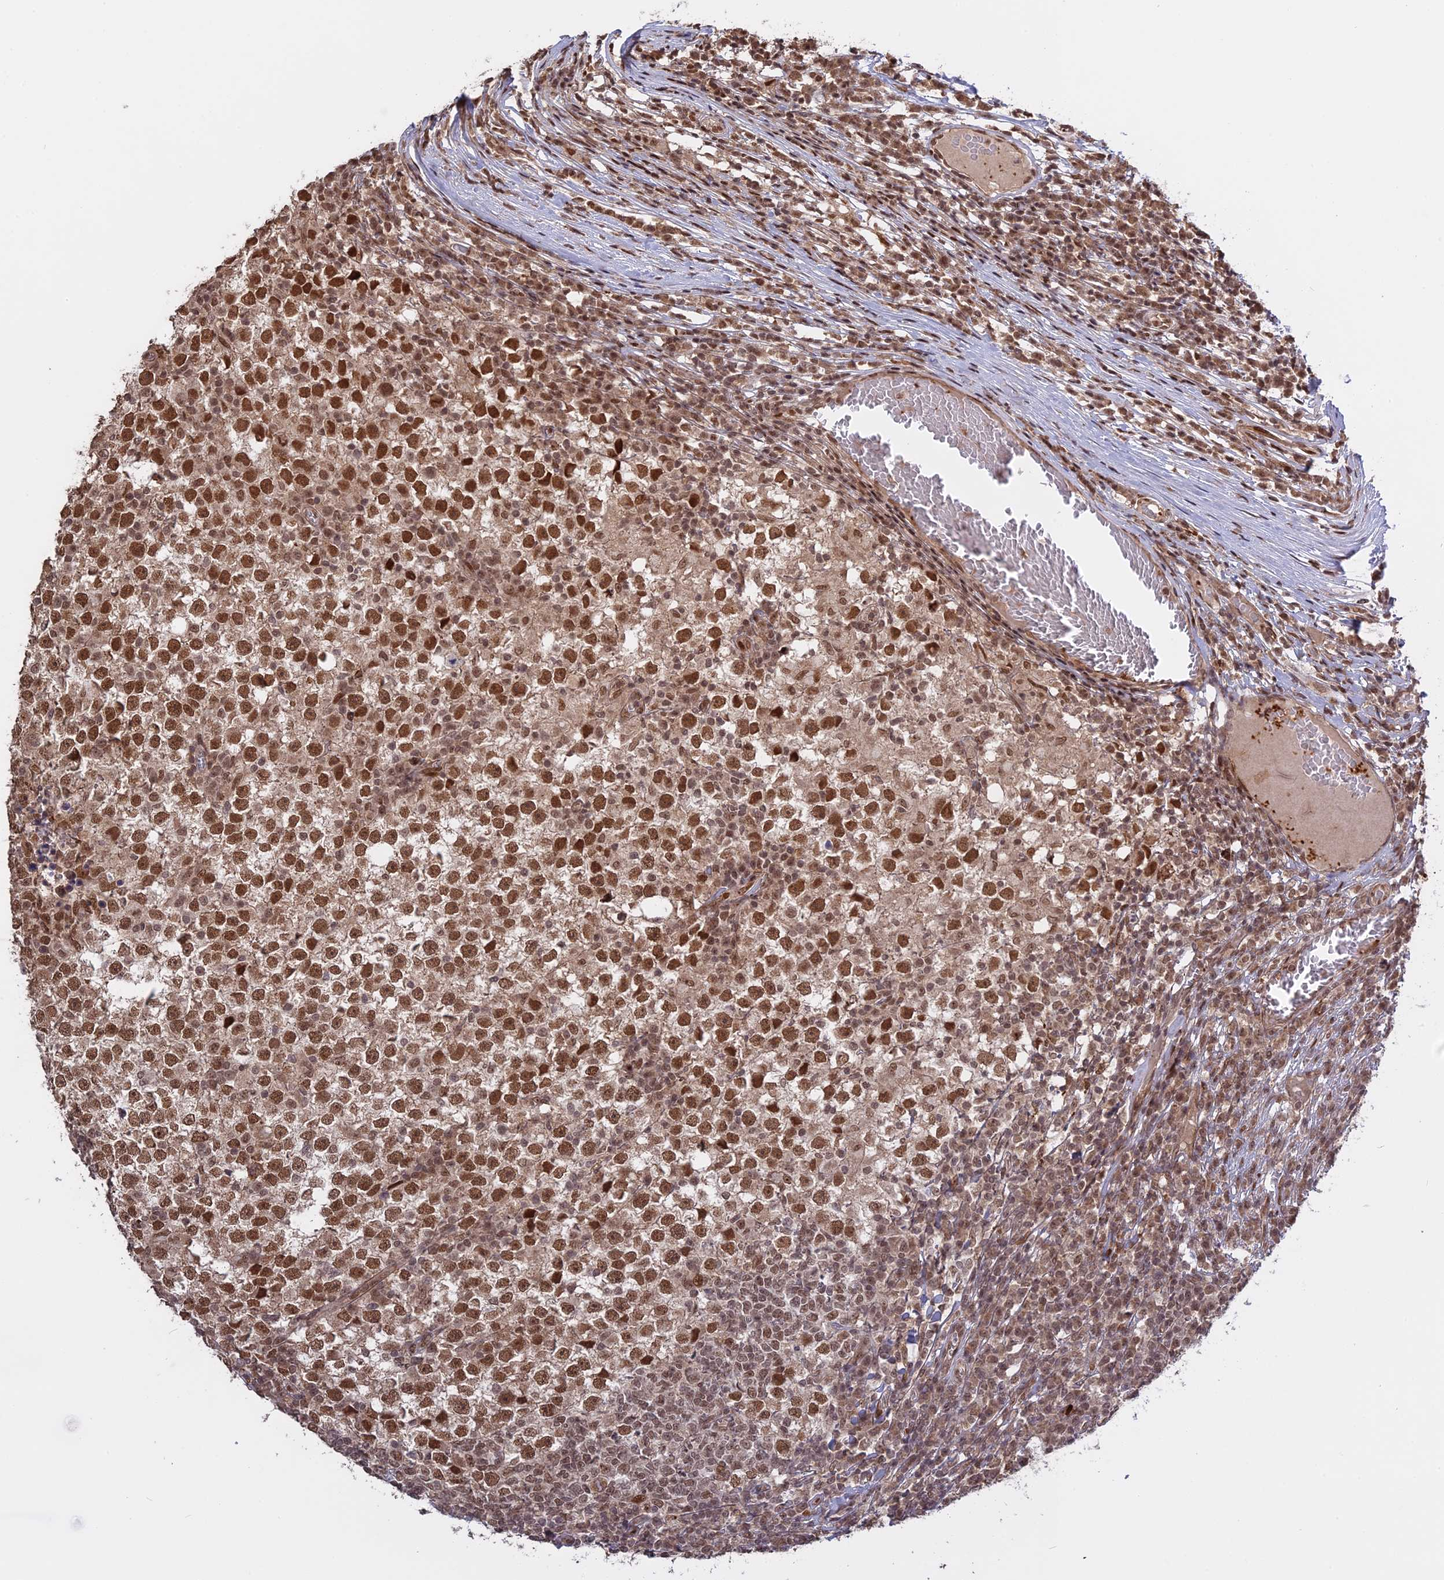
{"staining": {"intensity": "moderate", "quantity": ">75%", "location": "nuclear"}, "tissue": "testis cancer", "cell_type": "Tumor cells", "image_type": "cancer", "snomed": [{"axis": "morphology", "description": "Seminoma, NOS"}, {"axis": "topography", "description": "Testis"}], "caption": "Protein staining of seminoma (testis) tissue shows moderate nuclear staining in approximately >75% of tumor cells. Using DAB (3,3'-diaminobenzidine) (brown) and hematoxylin (blue) stains, captured at high magnification using brightfield microscopy.", "gene": "PKIG", "patient": {"sex": "male", "age": 65}}